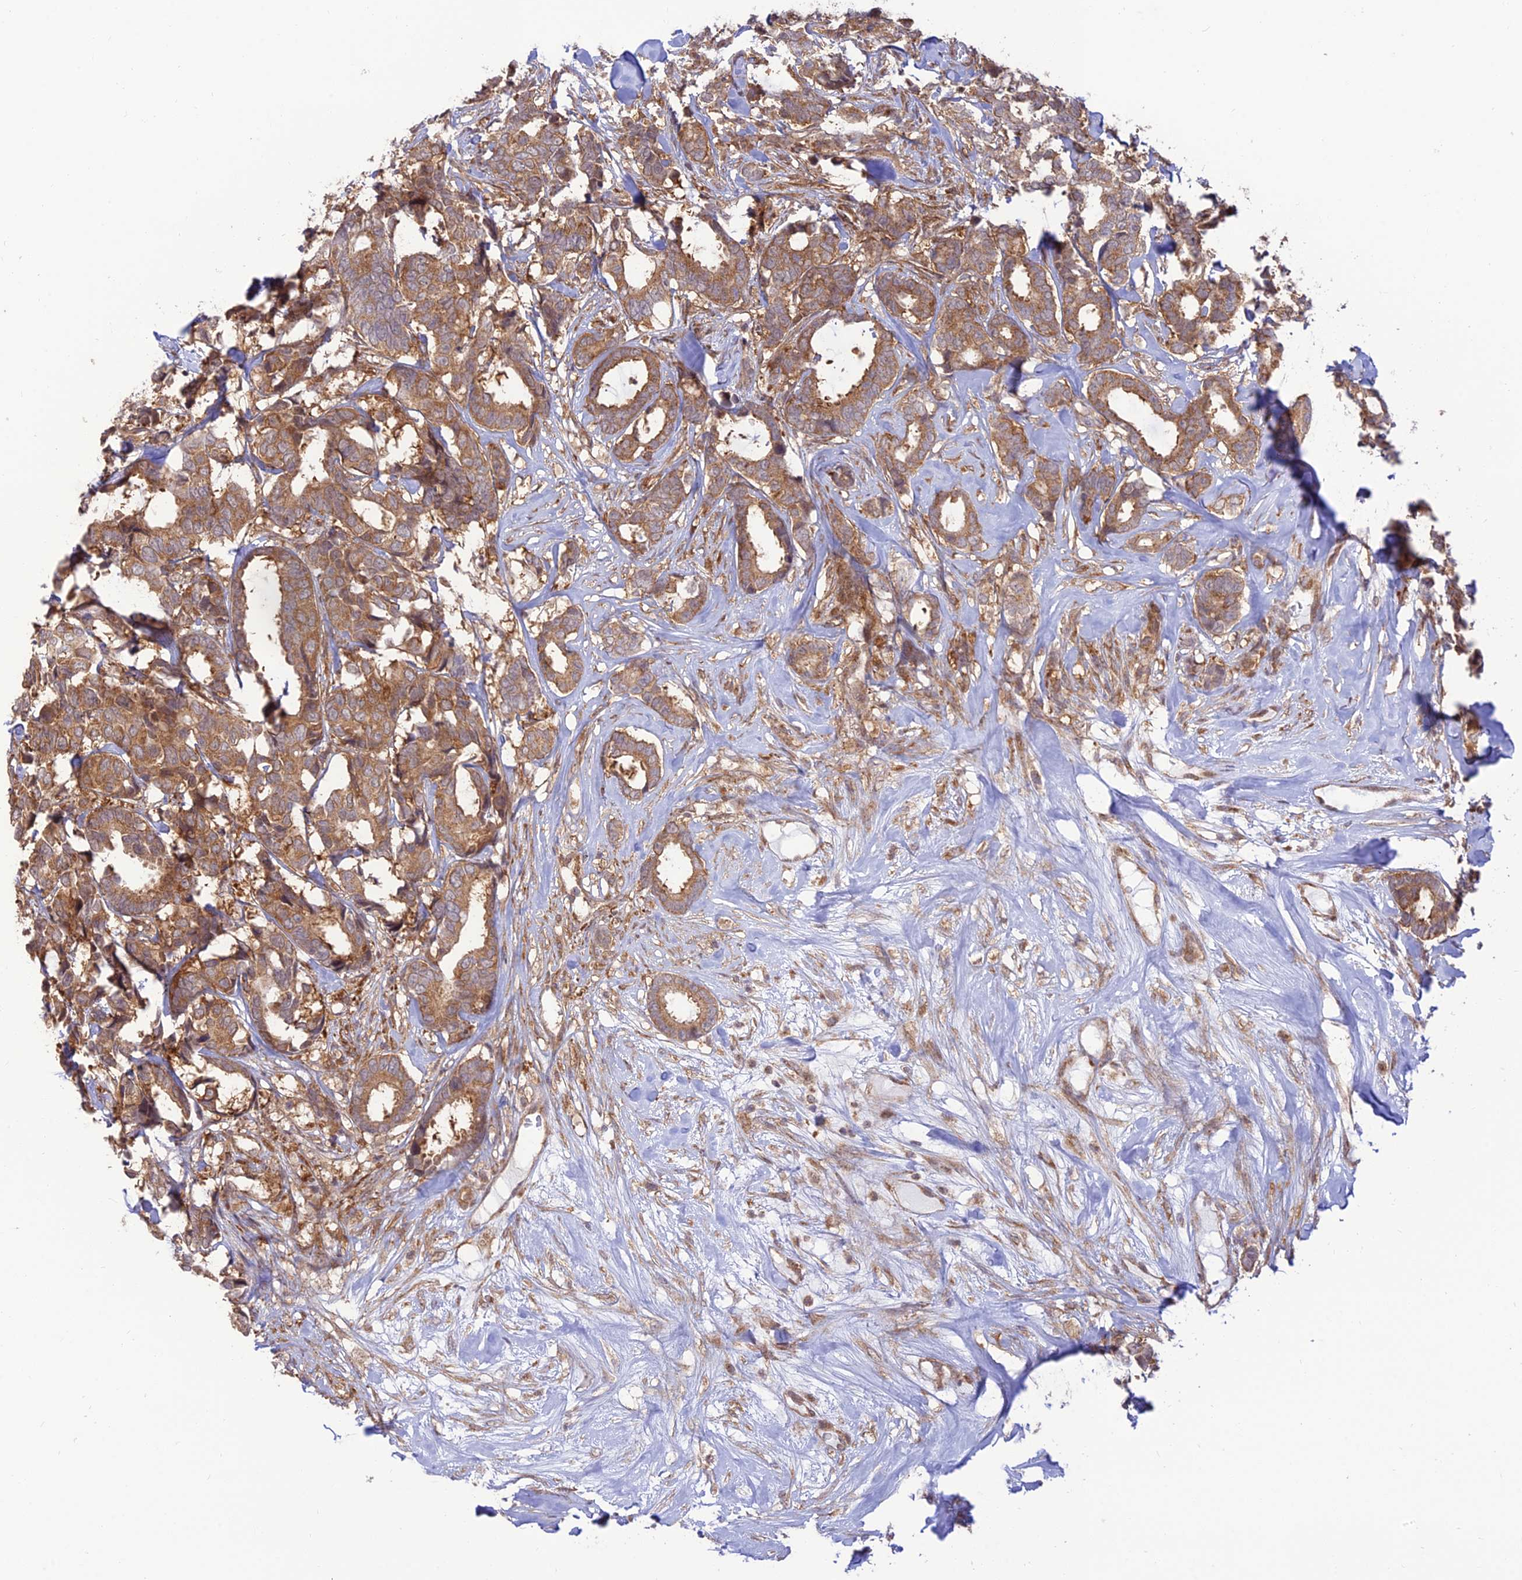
{"staining": {"intensity": "moderate", "quantity": ">75%", "location": "cytoplasmic/membranous"}, "tissue": "breast cancer", "cell_type": "Tumor cells", "image_type": "cancer", "snomed": [{"axis": "morphology", "description": "Duct carcinoma"}, {"axis": "topography", "description": "Breast"}], "caption": "Approximately >75% of tumor cells in breast cancer (invasive ductal carcinoma) exhibit moderate cytoplasmic/membranous protein staining as visualized by brown immunohistochemical staining.", "gene": "GOLGA3", "patient": {"sex": "female", "age": 87}}